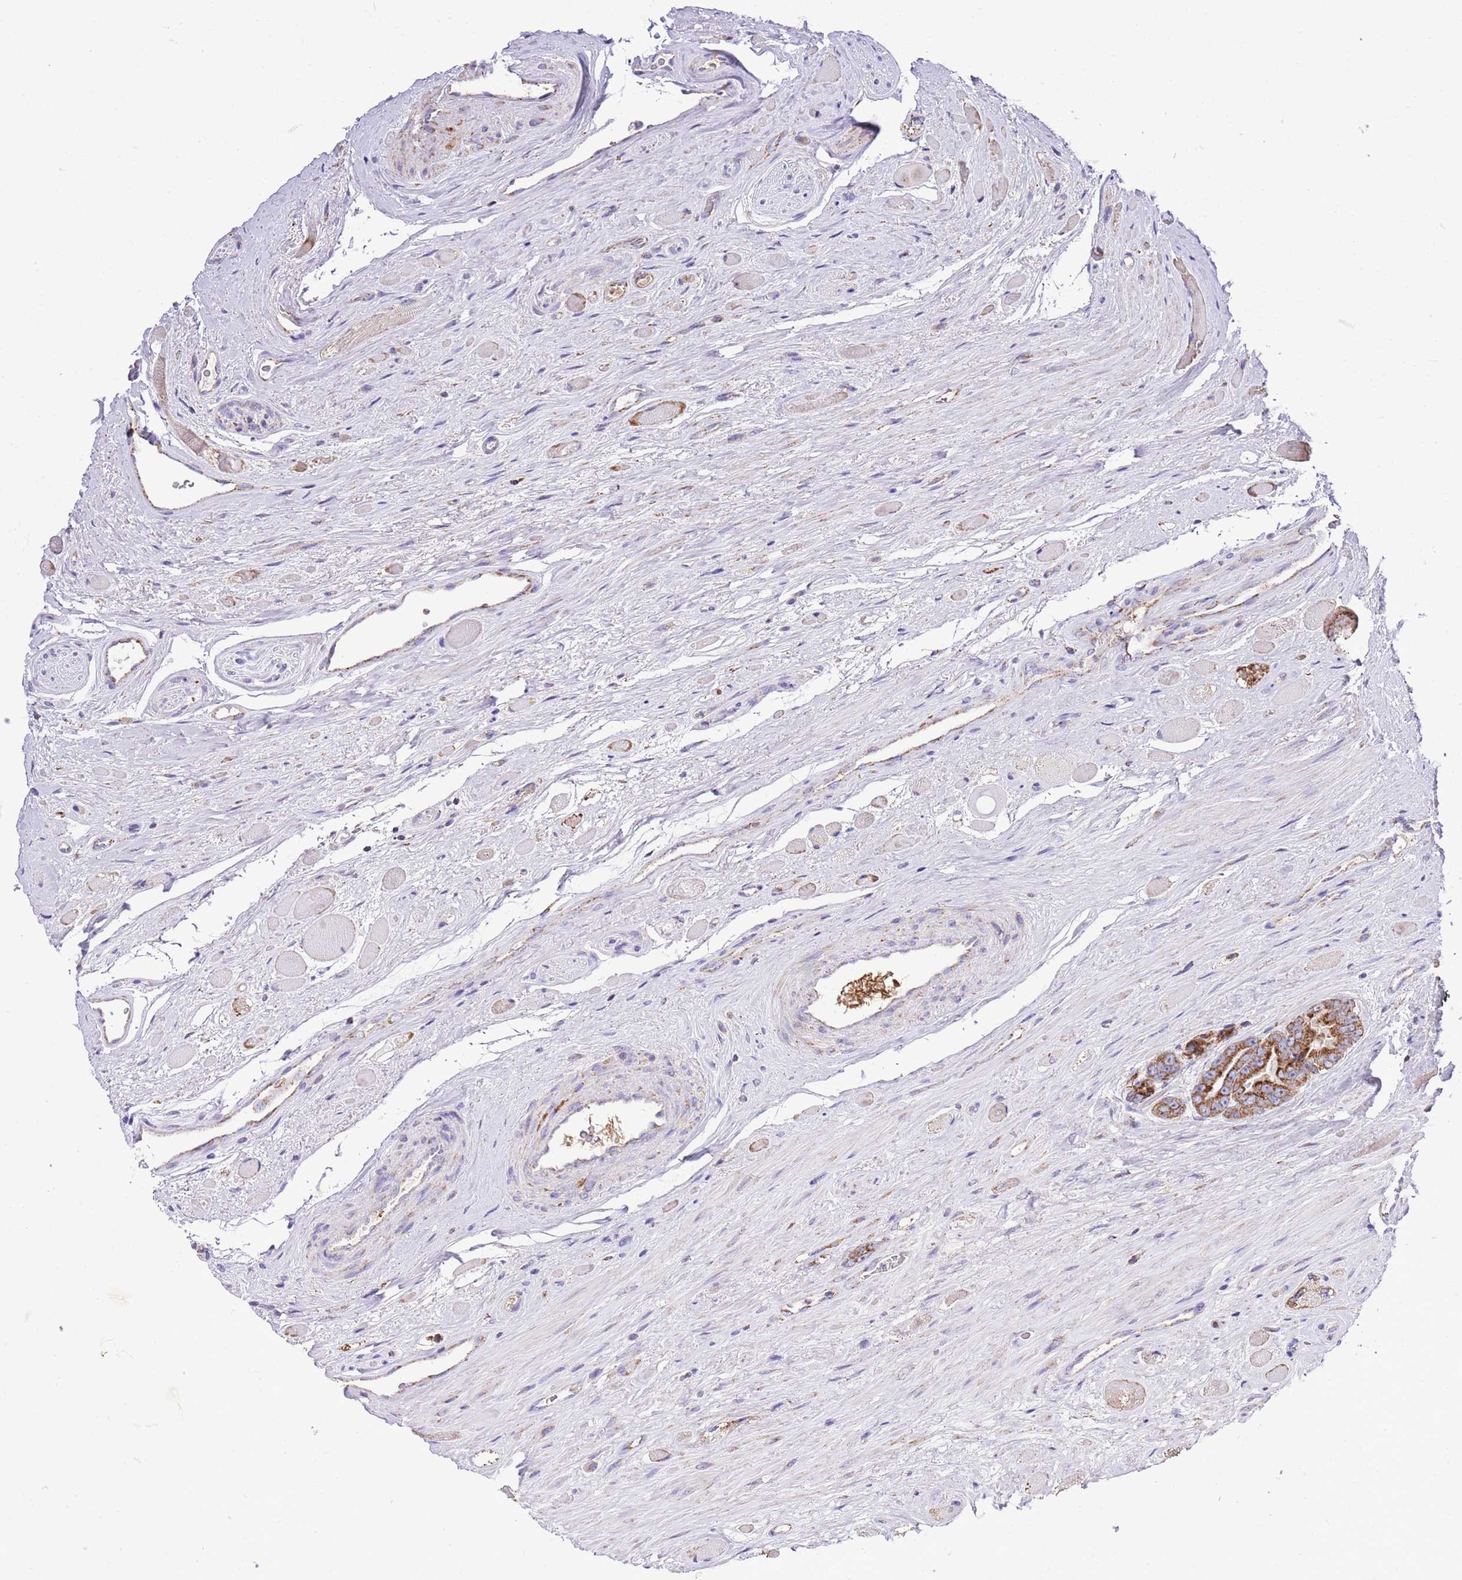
{"staining": {"intensity": "strong", "quantity": ">75%", "location": "cytoplasmic/membranous"}, "tissue": "prostate cancer", "cell_type": "Tumor cells", "image_type": "cancer", "snomed": [{"axis": "morphology", "description": "Adenocarcinoma, High grade"}, {"axis": "topography", "description": "Prostate"}], "caption": "This is a histology image of immunohistochemistry staining of adenocarcinoma (high-grade) (prostate), which shows strong expression in the cytoplasmic/membranous of tumor cells.", "gene": "TEKTIP1", "patient": {"sex": "male", "age": 72}}